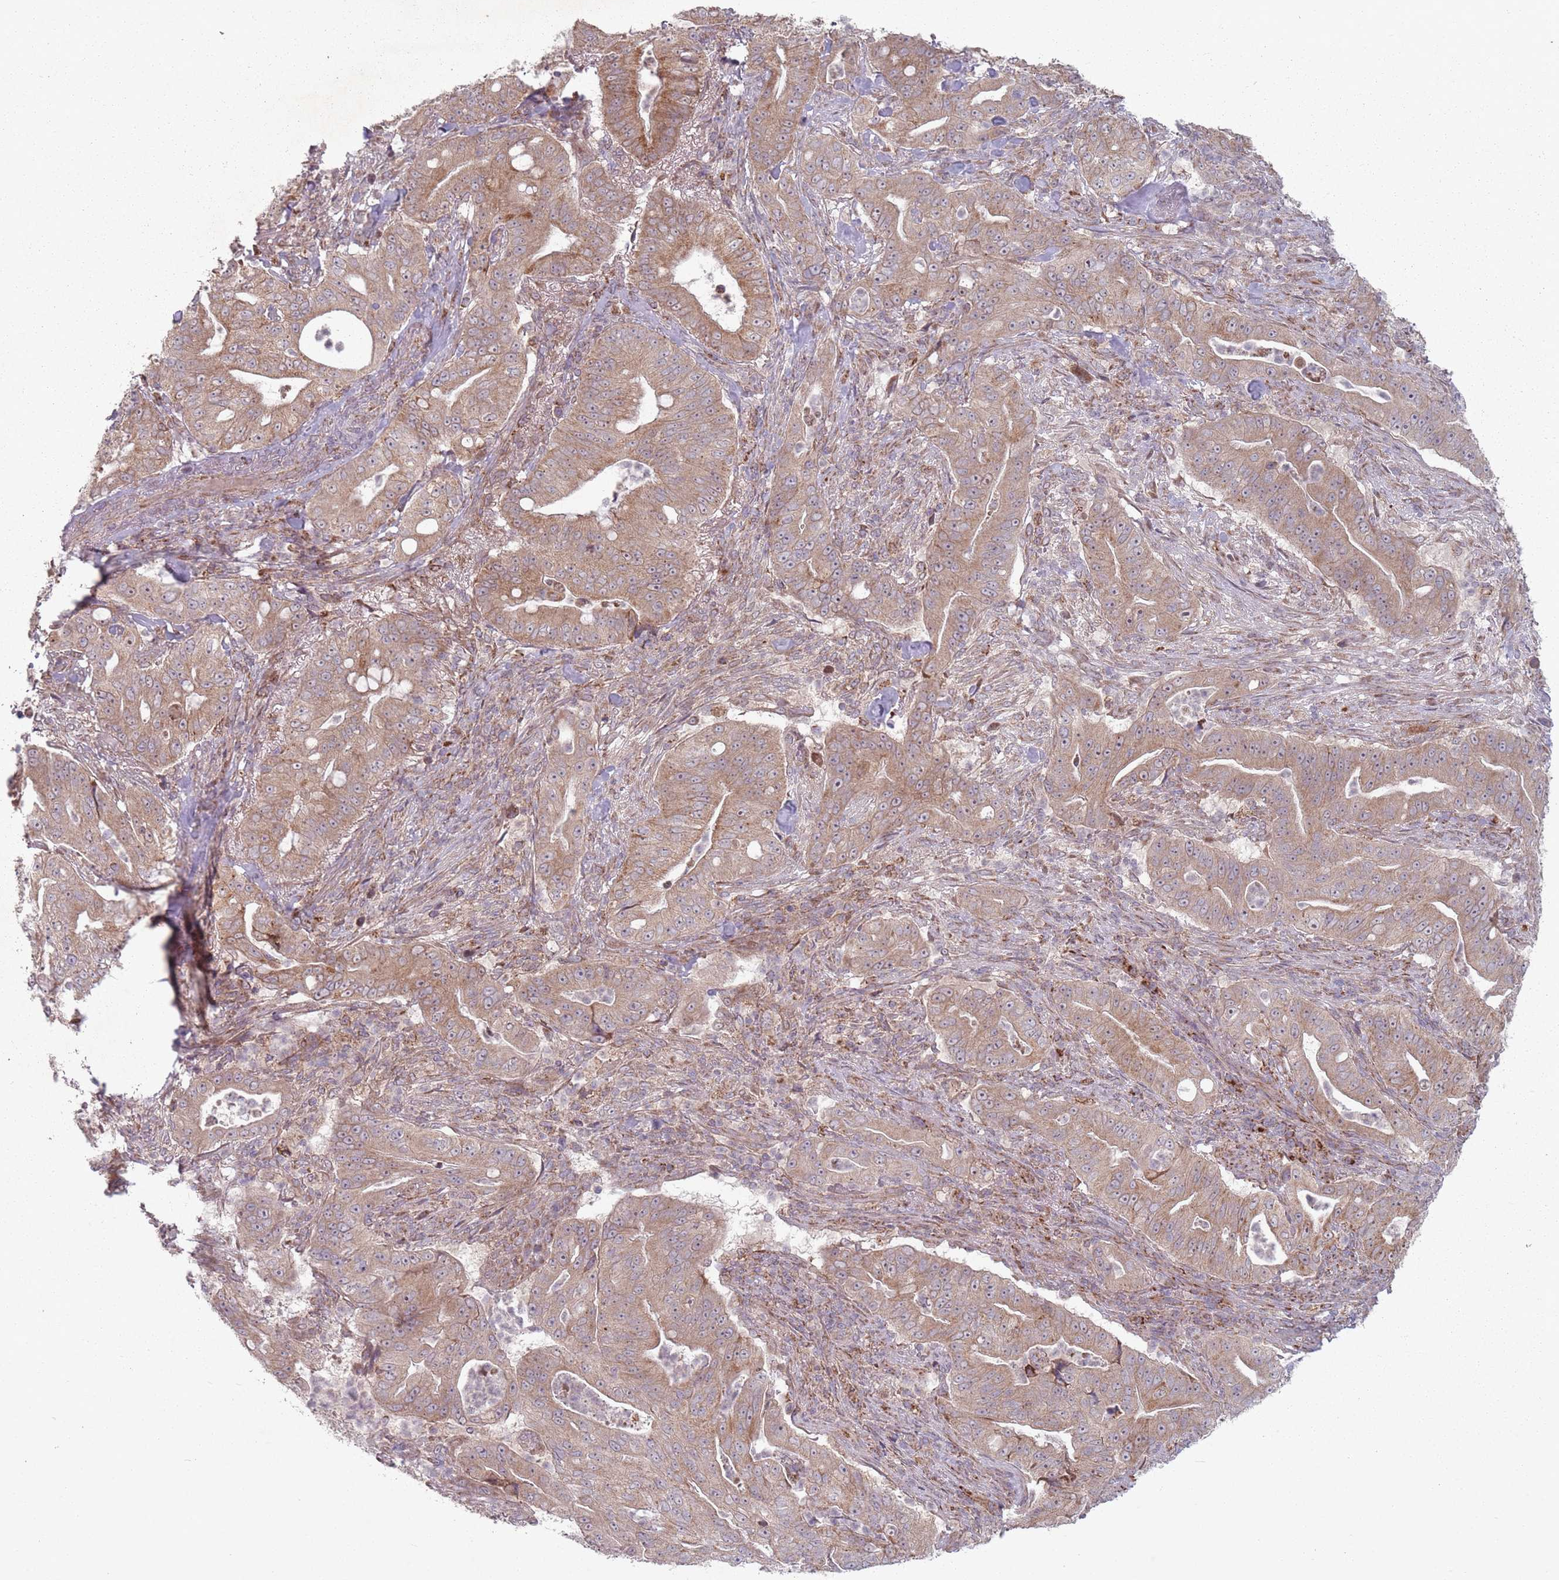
{"staining": {"intensity": "moderate", "quantity": ">75%", "location": "cytoplasmic/membranous"}, "tissue": "pancreatic cancer", "cell_type": "Tumor cells", "image_type": "cancer", "snomed": [{"axis": "morphology", "description": "Adenocarcinoma, NOS"}, {"axis": "topography", "description": "Pancreas"}], "caption": "Pancreatic cancer (adenocarcinoma) tissue demonstrates moderate cytoplasmic/membranous staining in about >75% of tumor cells, visualized by immunohistochemistry. Using DAB (3,3'-diaminobenzidine) (brown) and hematoxylin (blue) stains, captured at high magnification using brightfield microscopy.", "gene": "OR10Q1", "patient": {"sex": "male", "age": 71}}